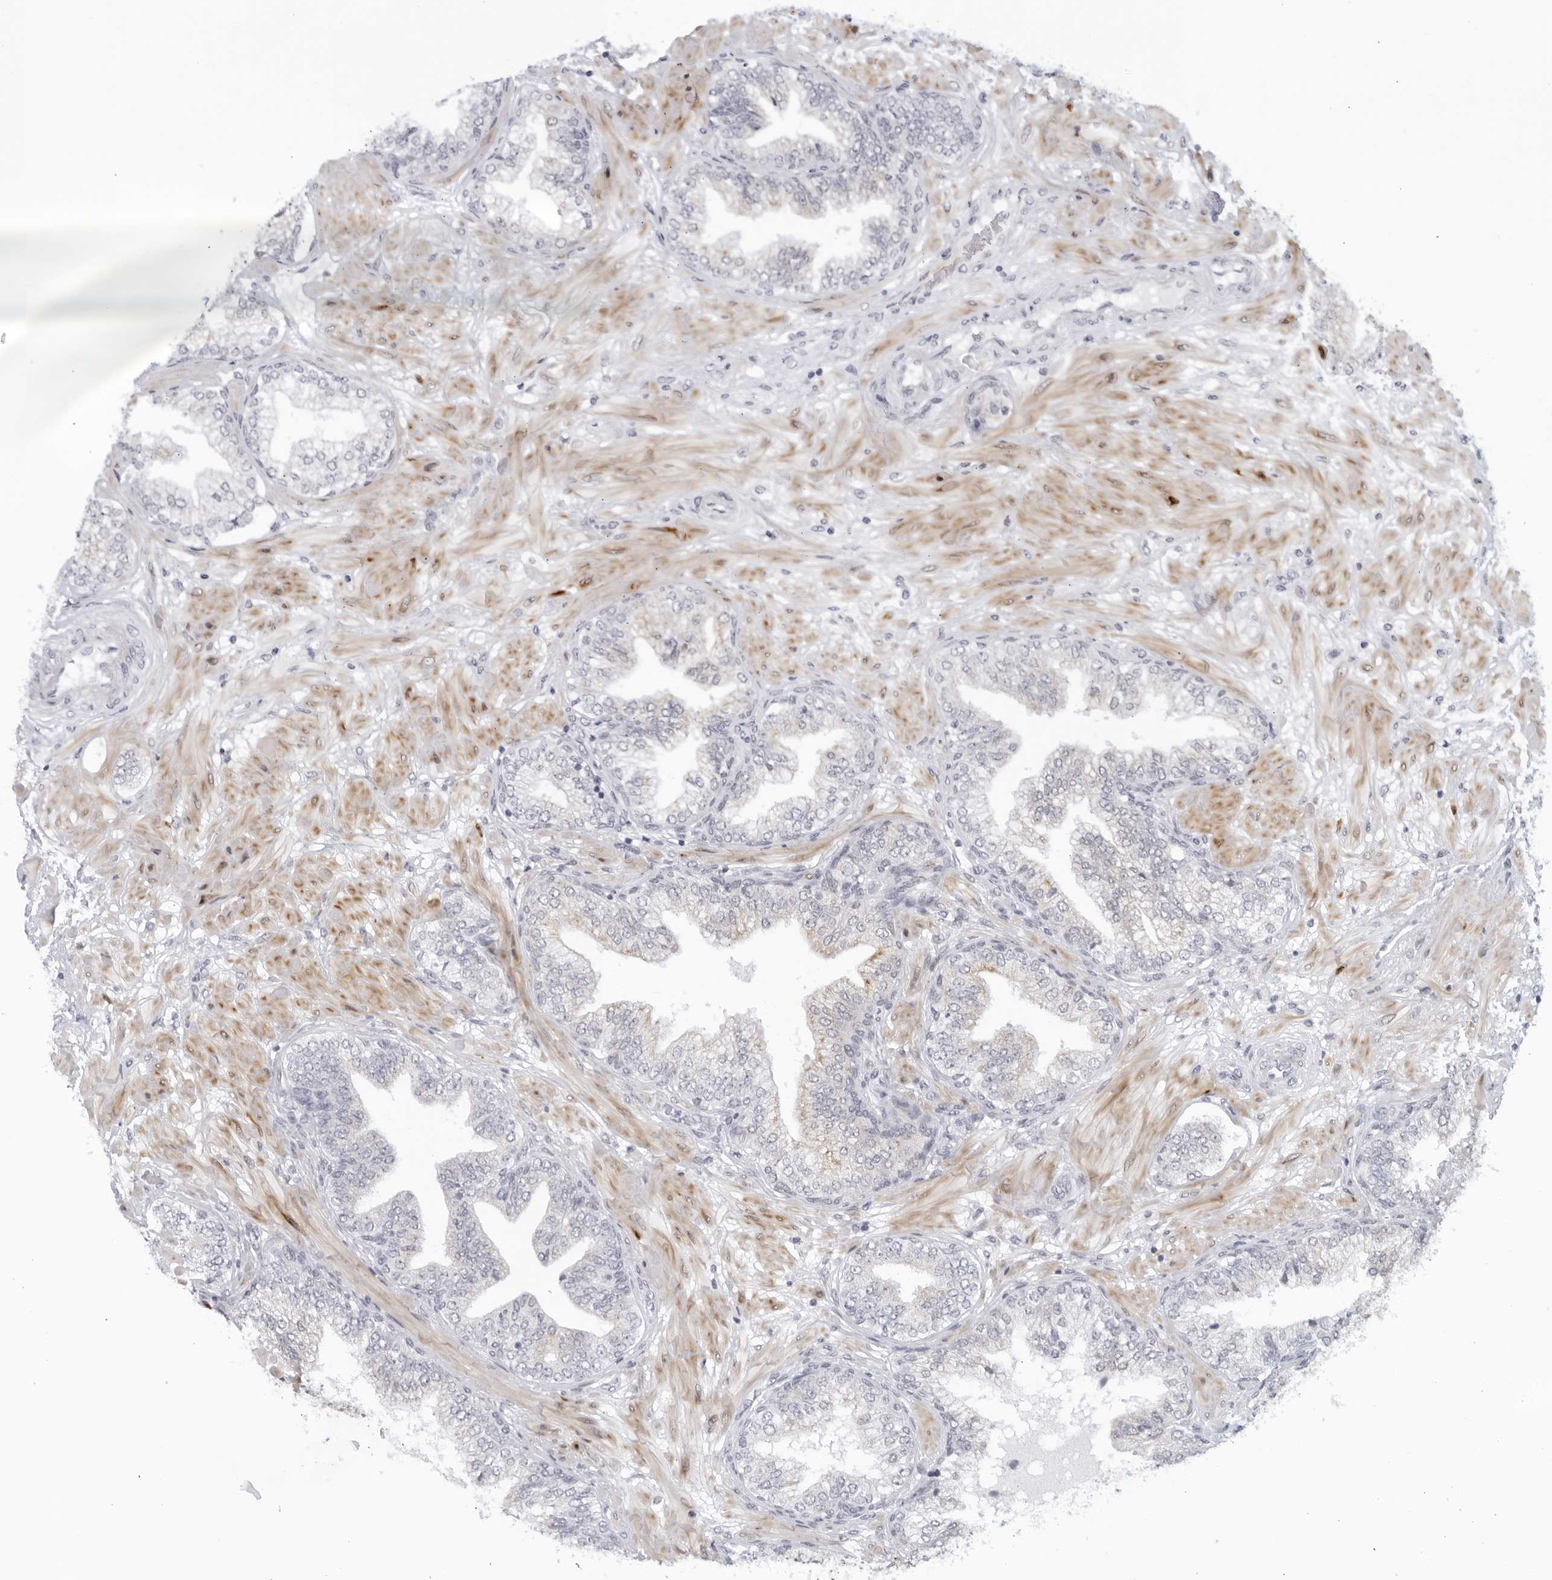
{"staining": {"intensity": "moderate", "quantity": "25%-75%", "location": "cytoplasmic/membranous"}, "tissue": "prostate cancer", "cell_type": "Tumor cells", "image_type": "cancer", "snomed": [{"axis": "morphology", "description": "Adenocarcinoma, High grade"}, {"axis": "topography", "description": "Prostate"}], "caption": "A medium amount of moderate cytoplasmic/membranous expression is present in about 25%-75% of tumor cells in adenocarcinoma (high-grade) (prostate) tissue.", "gene": "WDTC1", "patient": {"sex": "male", "age": 59}}